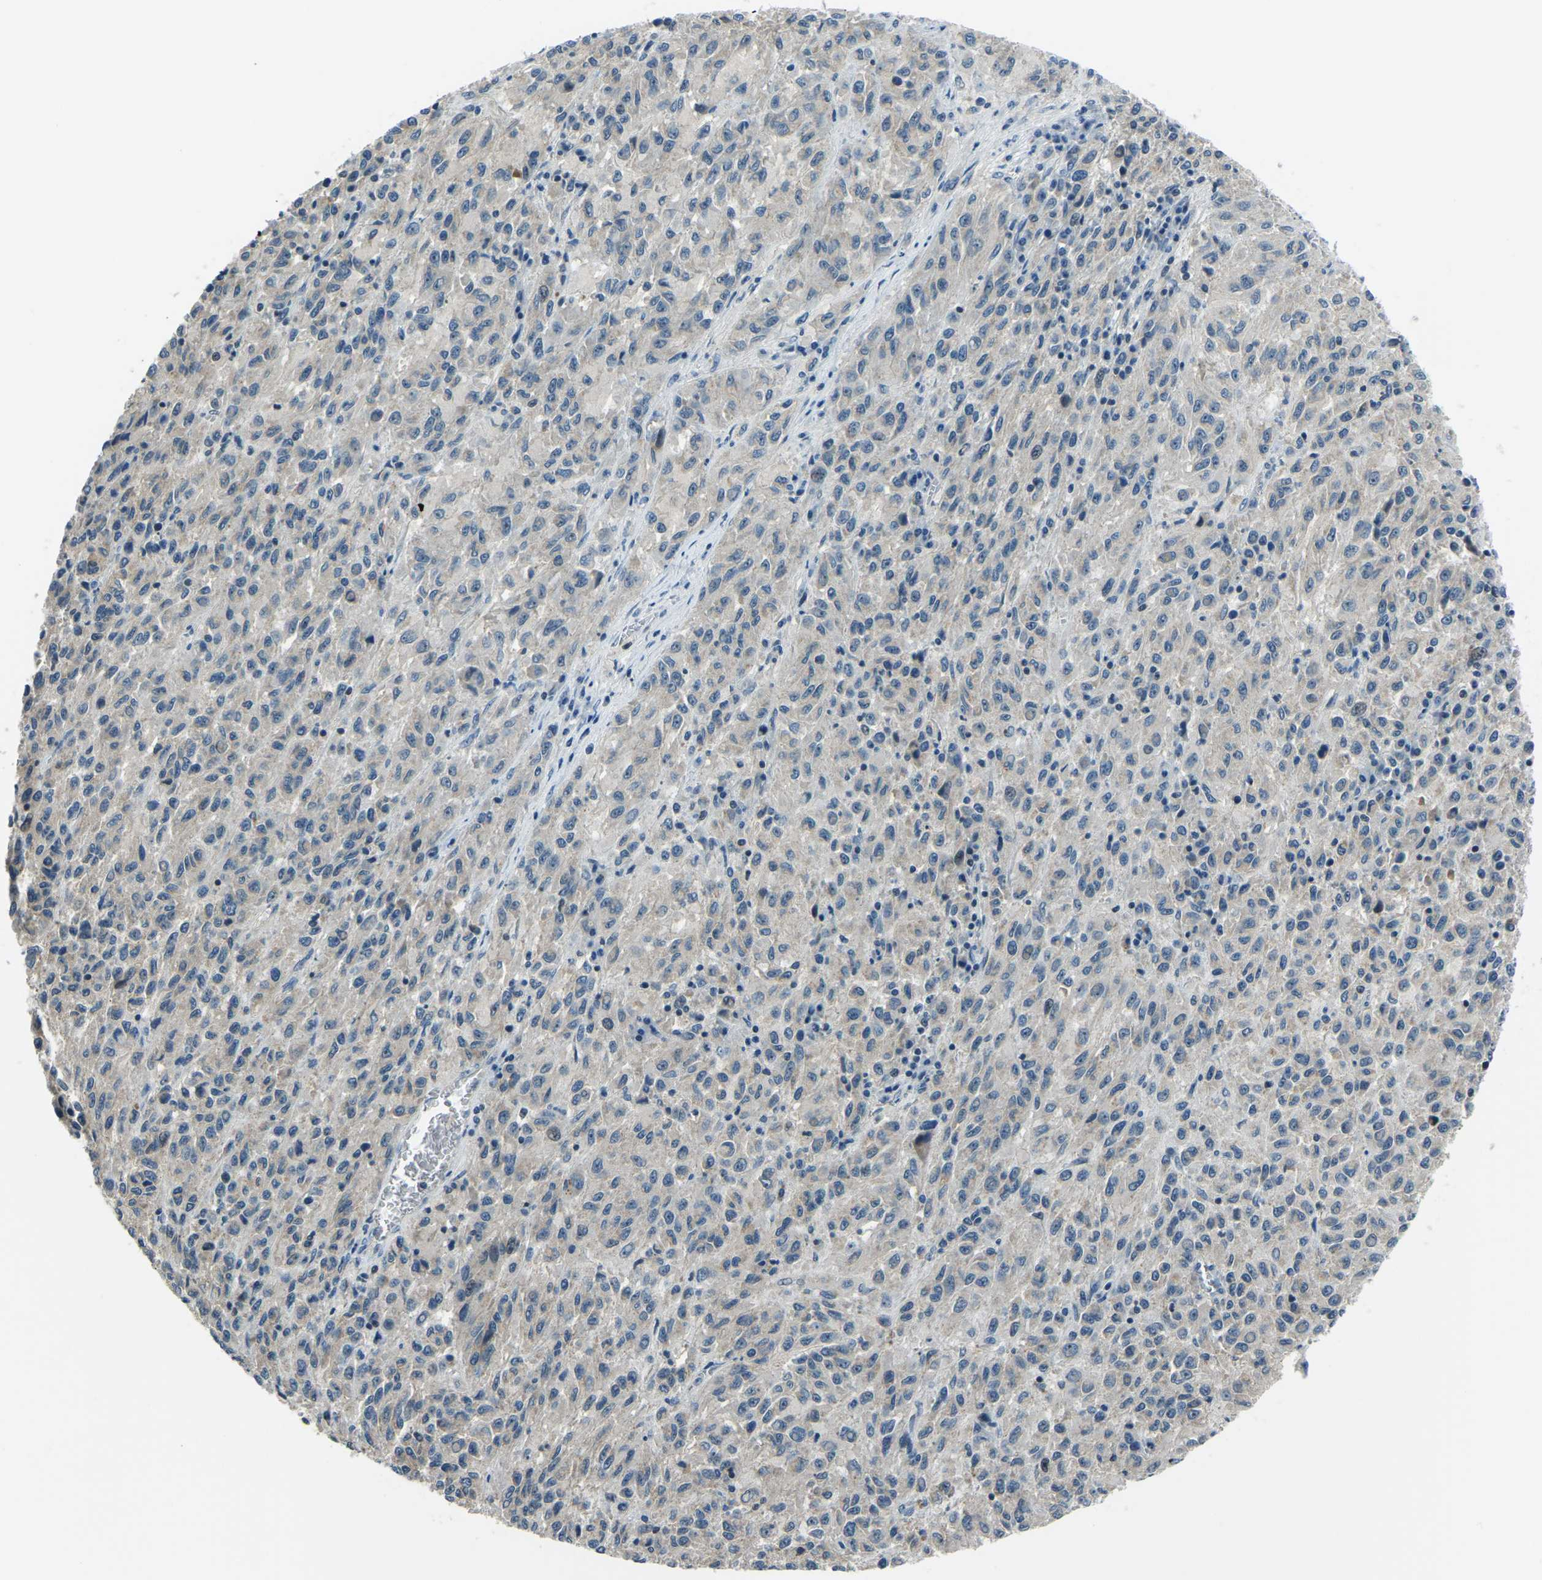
{"staining": {"intensity": "negative", "quantity": "none", "location": "none"}, "tissue": "melanoma", "cell_type": "Tumor cells", "image_type": "cancer", "snomed": [{"axis": "morphology", "description": "Malignant melanoma, Metastatic site"}, {"axis": "topography", "description": "Lung"}], "caption": "Photomicrograph shows no significant protein expression in tumor cells of melanoma.", "gene": "RRP1", "patient": {"sex": "male", "age": 64}}